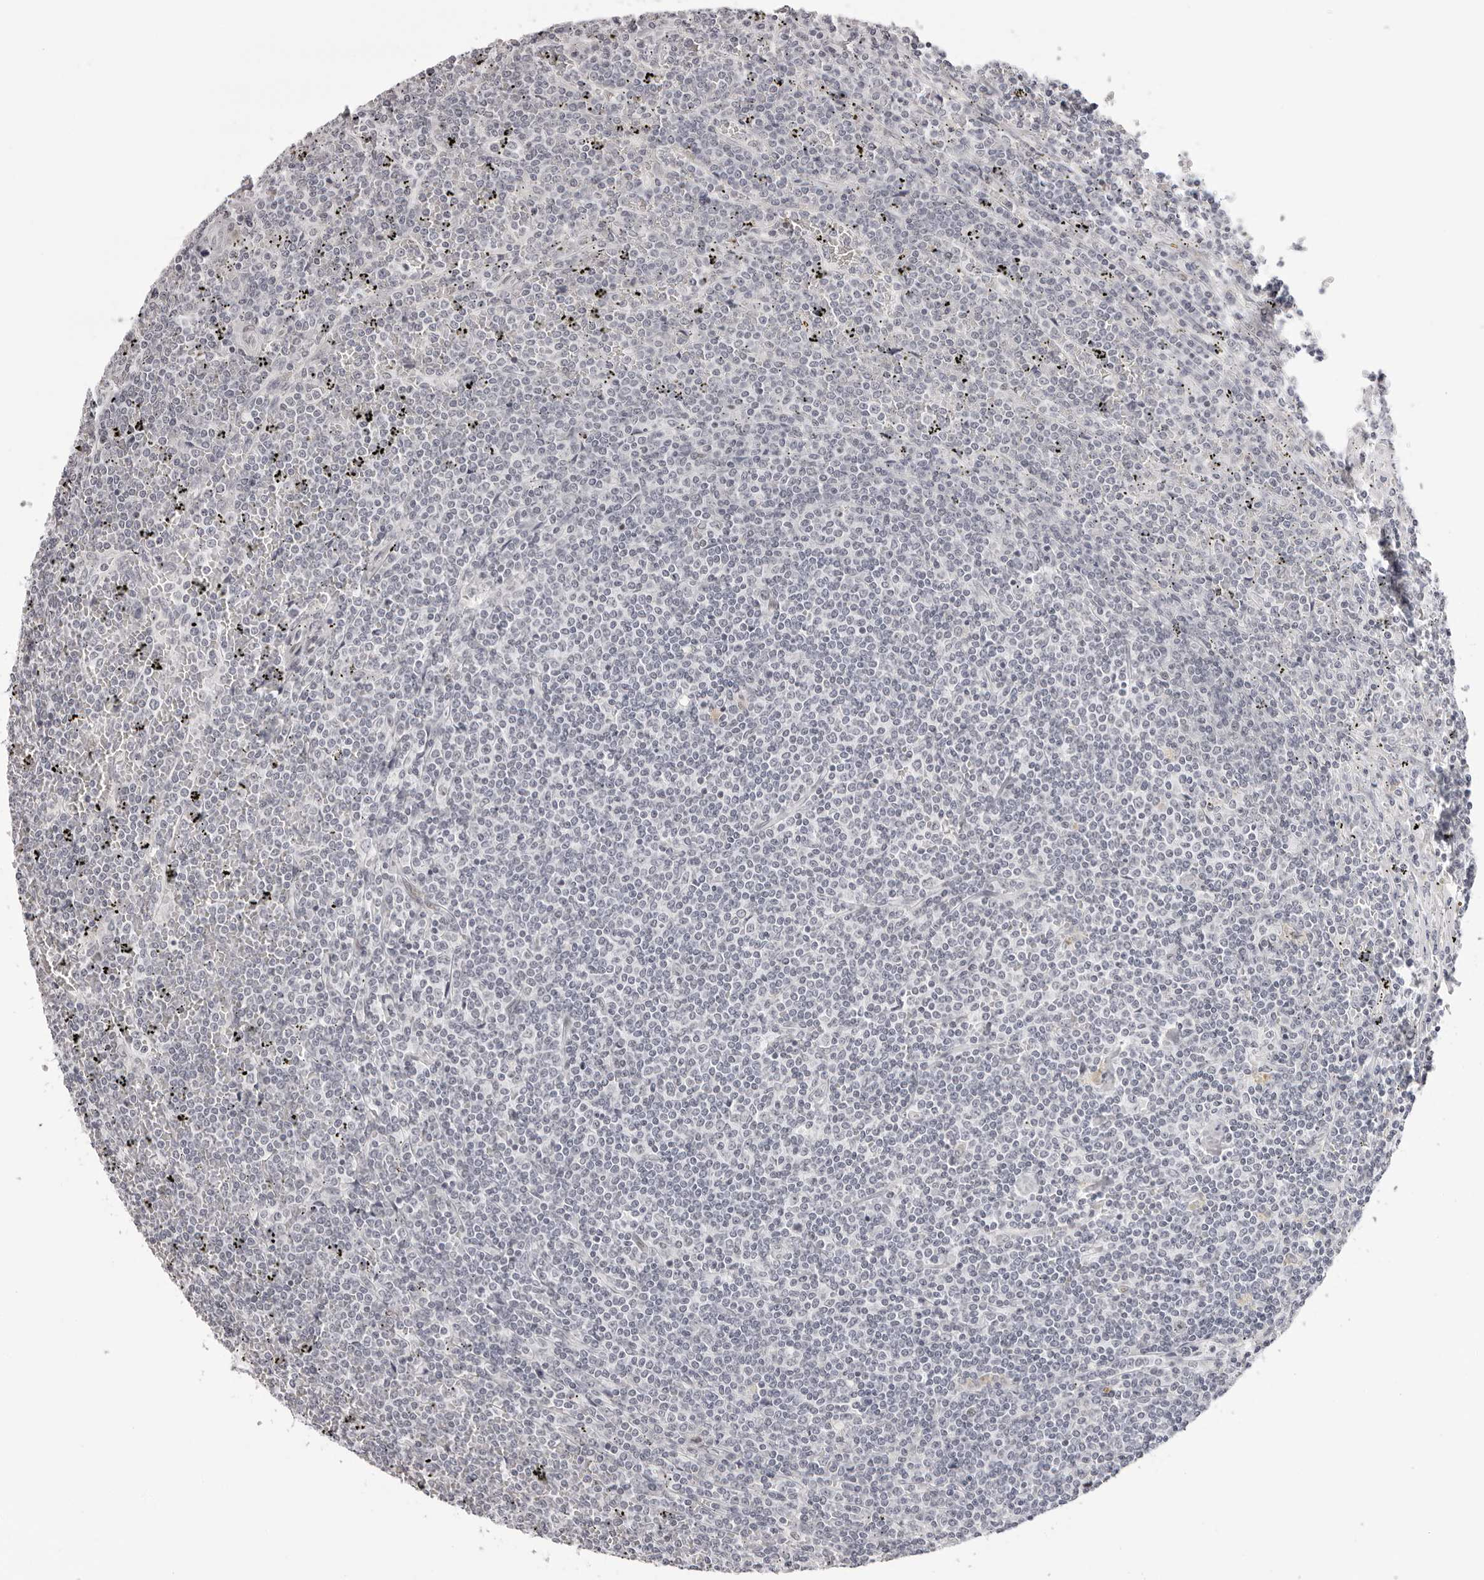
{"staining": {"intensity": "negative", "quantity": "none", "location": "none"}, "tissue": "lymphoma", "cell_type": "Tumor cells", "image_type": "cancer", "snomed": [{"axis": "morphology", "description": "Malignant lymphoma, non-Hodgkin's type, Low grade"}, {"axis": "topography", "description": "Spleen"}], "caption": "Immunohistochemistry histopathology image of neoplastic tissue: human malignant lymphoma, non-Hodgkin's type (low-grade) stained with DAB demonstrates no significant protein positivity in tumor cells.", "gene": "MAFK", "patient": {"sex": "female", "age": 19}}